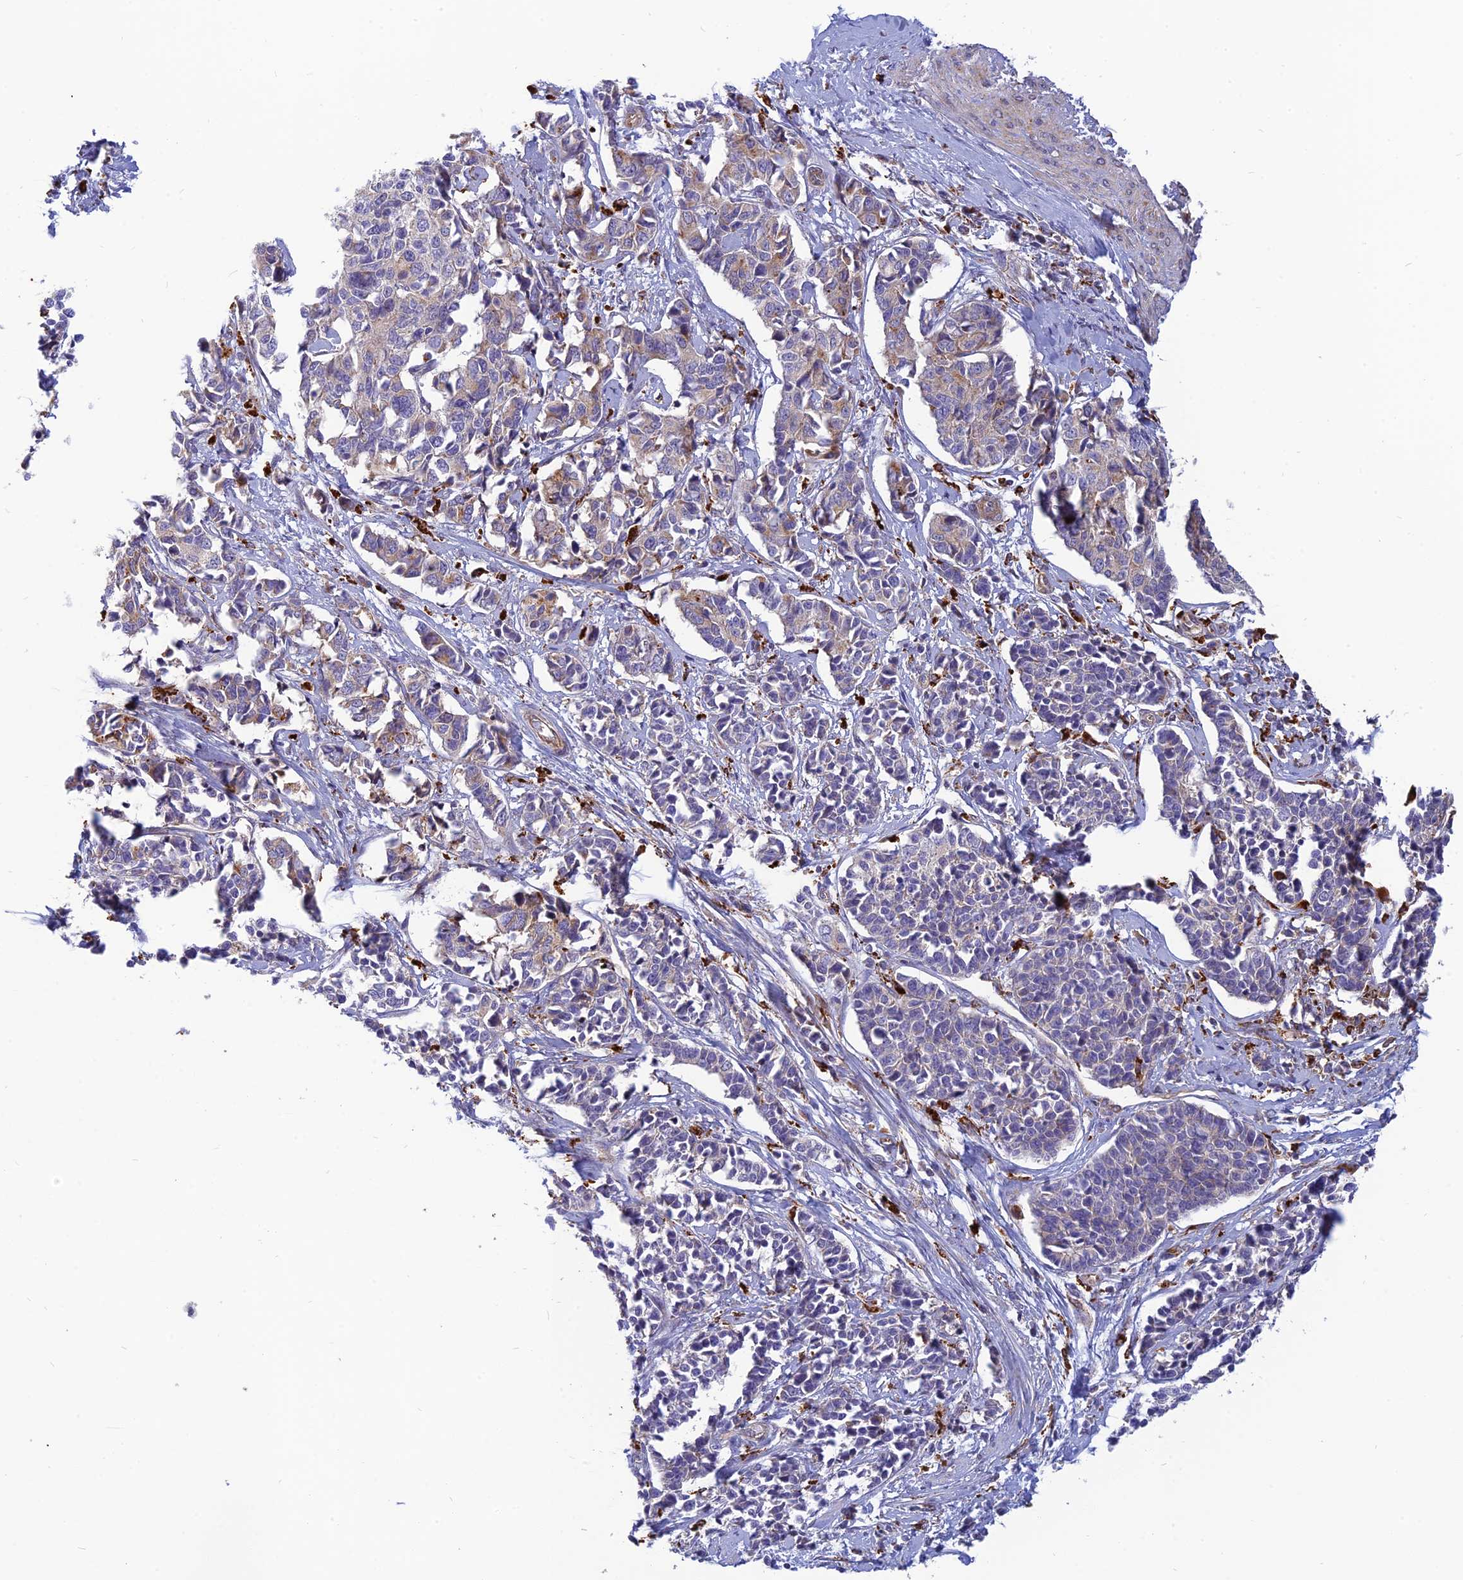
{"staining": {"intensity": "weak", "quantity": "<25%", "location": "cytoplasmic/membranous"}, "tissue": "cervical cancer", "cell_type": "Tumor cells", "image_type": "cancer", "snomed": [{"axis": "morphology", "description": "Normal tissue, NOS"}, {"axis": "morphology", "description": "Squamous cell carcinoma, NOS"}, {"axis": "topography", "description": "Cervix"}], "caption": "An IHC micrograph of cervical cancer is shown. There is no staining in tumor cells of cervical cancer.", "gene": "PHKA2", "patient": {"sex": "female", "age": 35}}